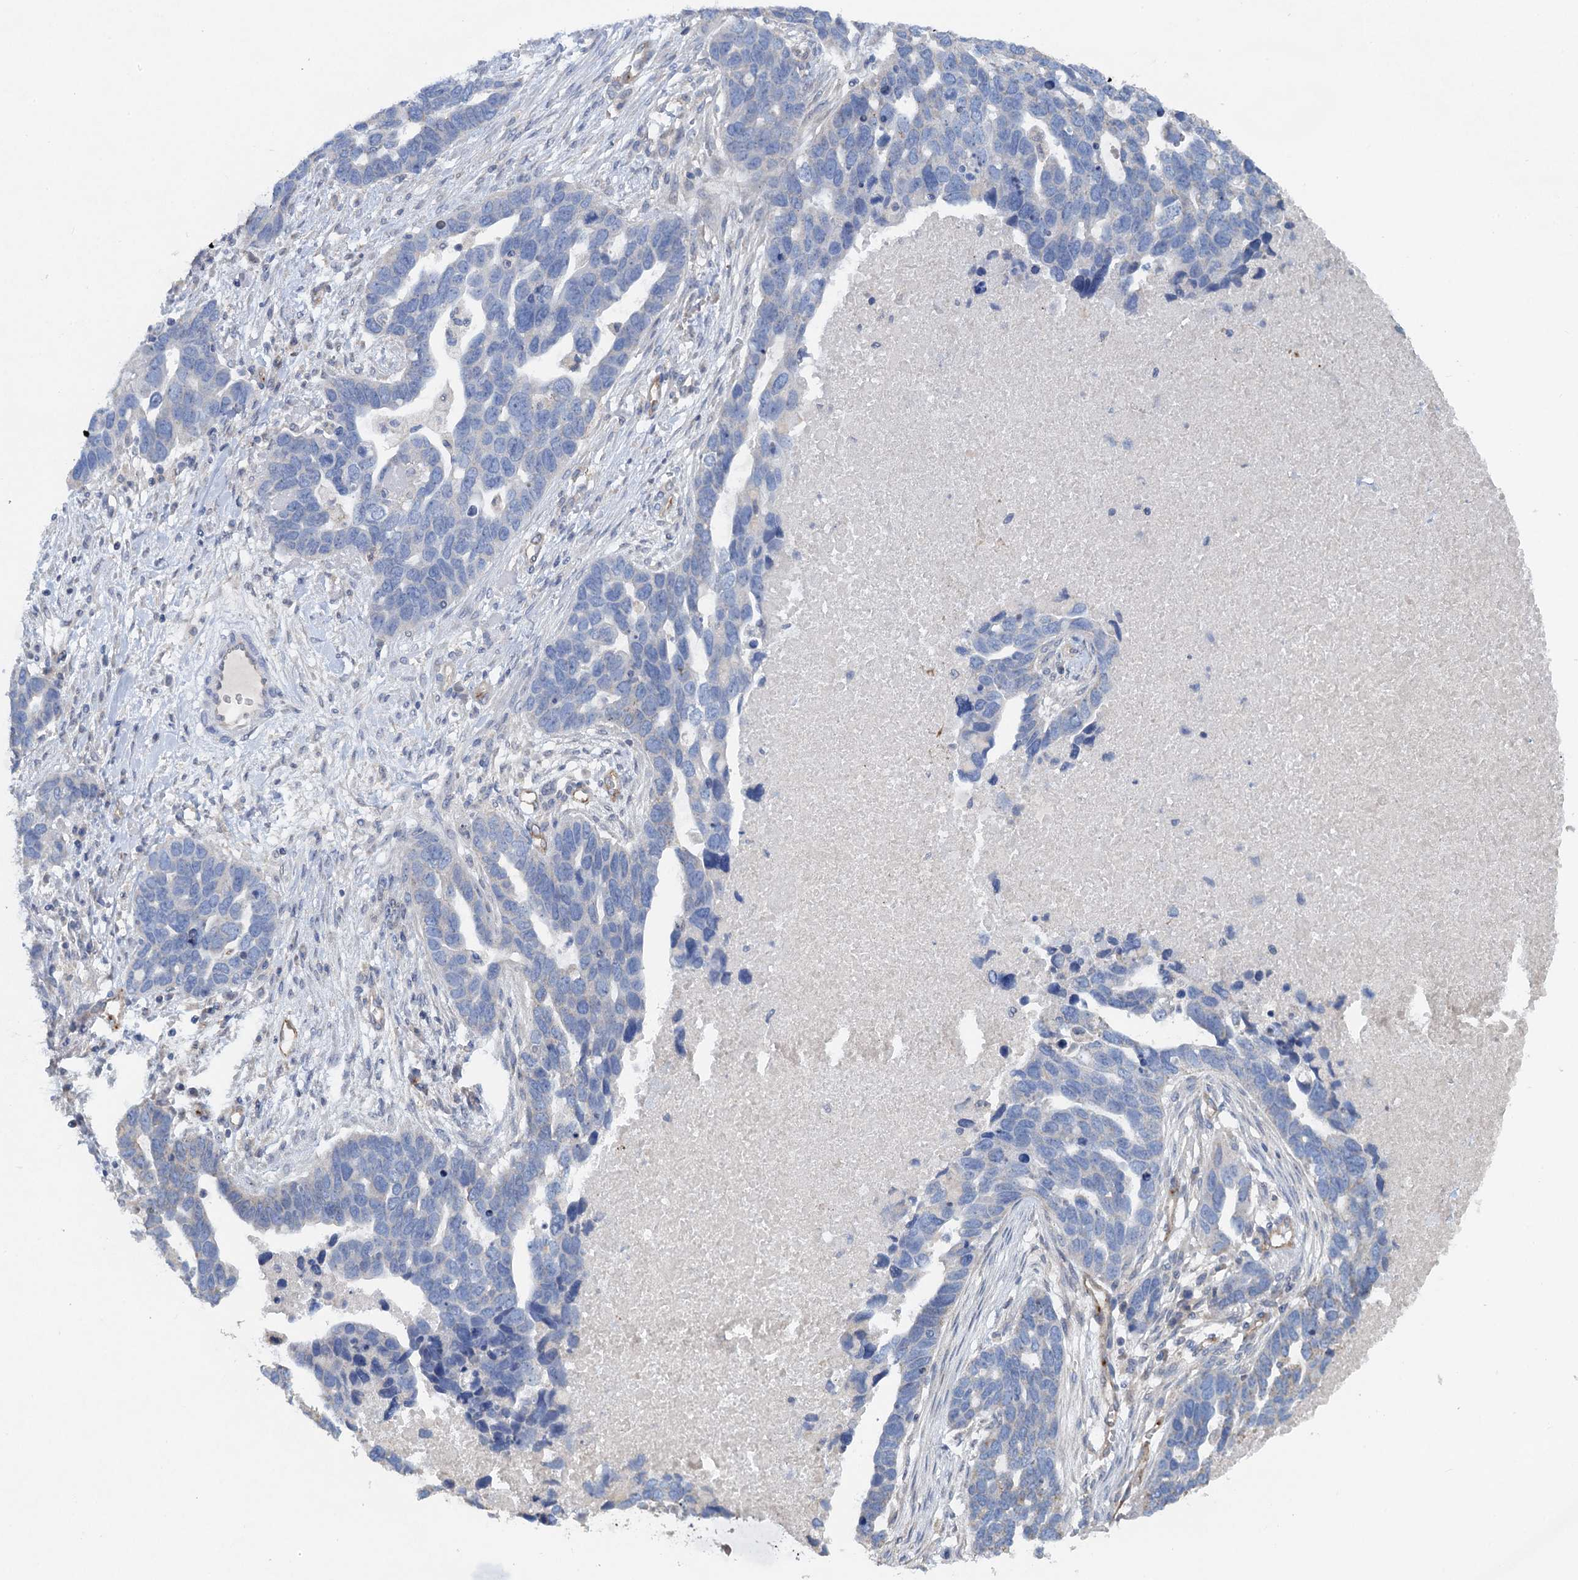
{"staining": {"intensity": "negative", "quantity": "none", "location": "none"}, "tissue": "ovarian cancer", "cell_type": "Tumor cells", "image_type": "cancer", "snomed": [{"axis": "morphology", "description": "Cystadenocarcinoma, serous, NOS"}, {"axis": "topography", "description": "Ovary"}], "caption": "Histopathology image shows no protein expression in tumor cells of ovarian serous cystadenocarcinoma tissue.", "gene": "PLLP", "patient": {"sex": "female", "age": 54}}